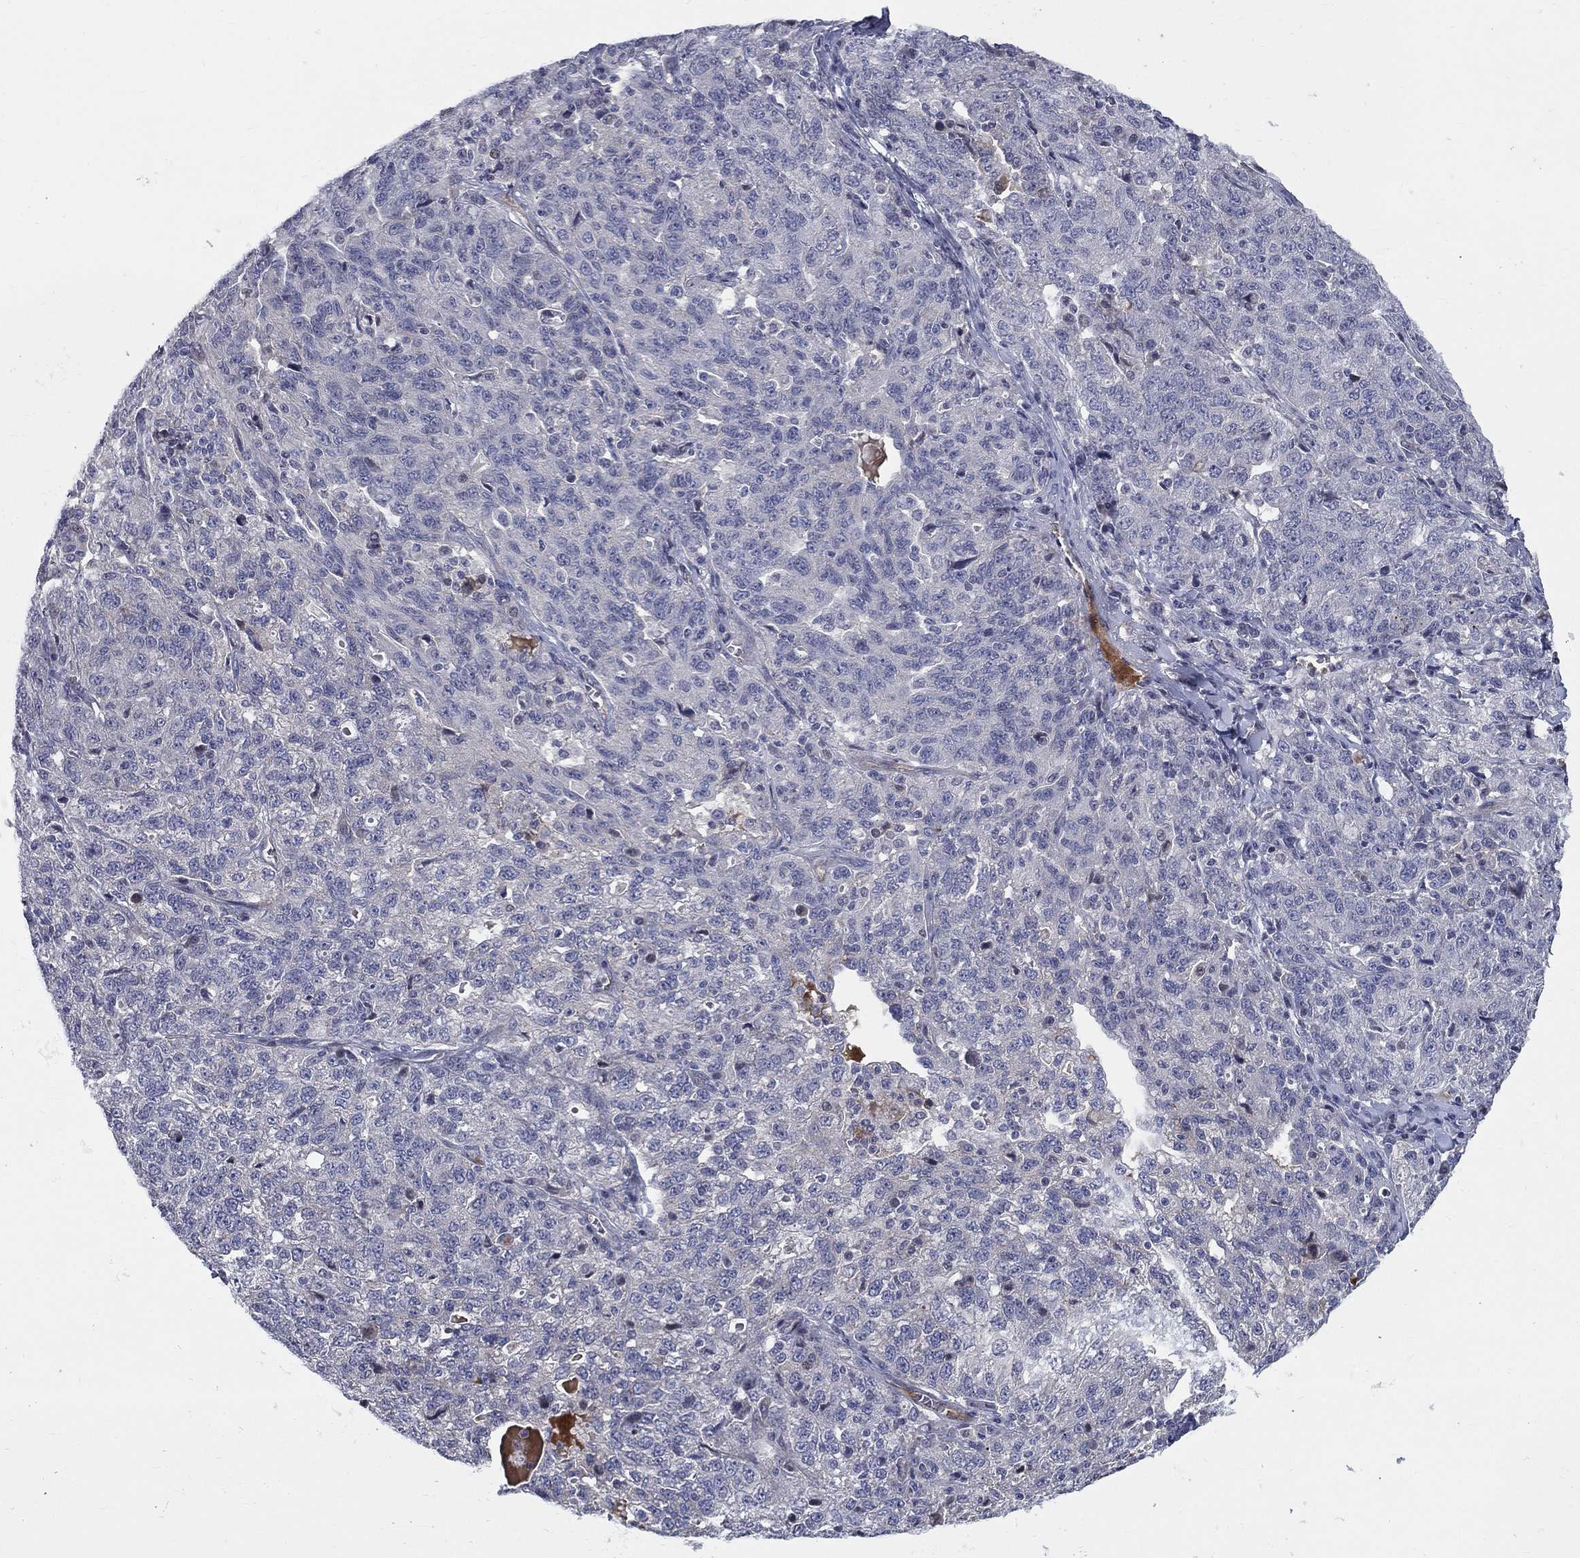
{"staining": {"intensity": "negative", "quantity": "none", "location": "none"}, "tissue": "ovarian cancer", "cell_type": "Tumor cells", "image_type": "cancer", "snomed": [{"axis": "morphology", "description": "Cystadenocarcinoma, serous, NOS"}, {"axis": "topography", "description": "Ovary"}], "caption": "Immunohistochemistry (IHC) of ovarian cancer displays no expression in tumor cells. The staining was performed using DAB (3,3'-diaminobenzidine) to visualize the protein expression in brown, while the nuclei were stained in blue with hematoxylin (Magnification: 20x).", "gene": "SLC1A1", "patient": {"sex": "female", "age": 71}}